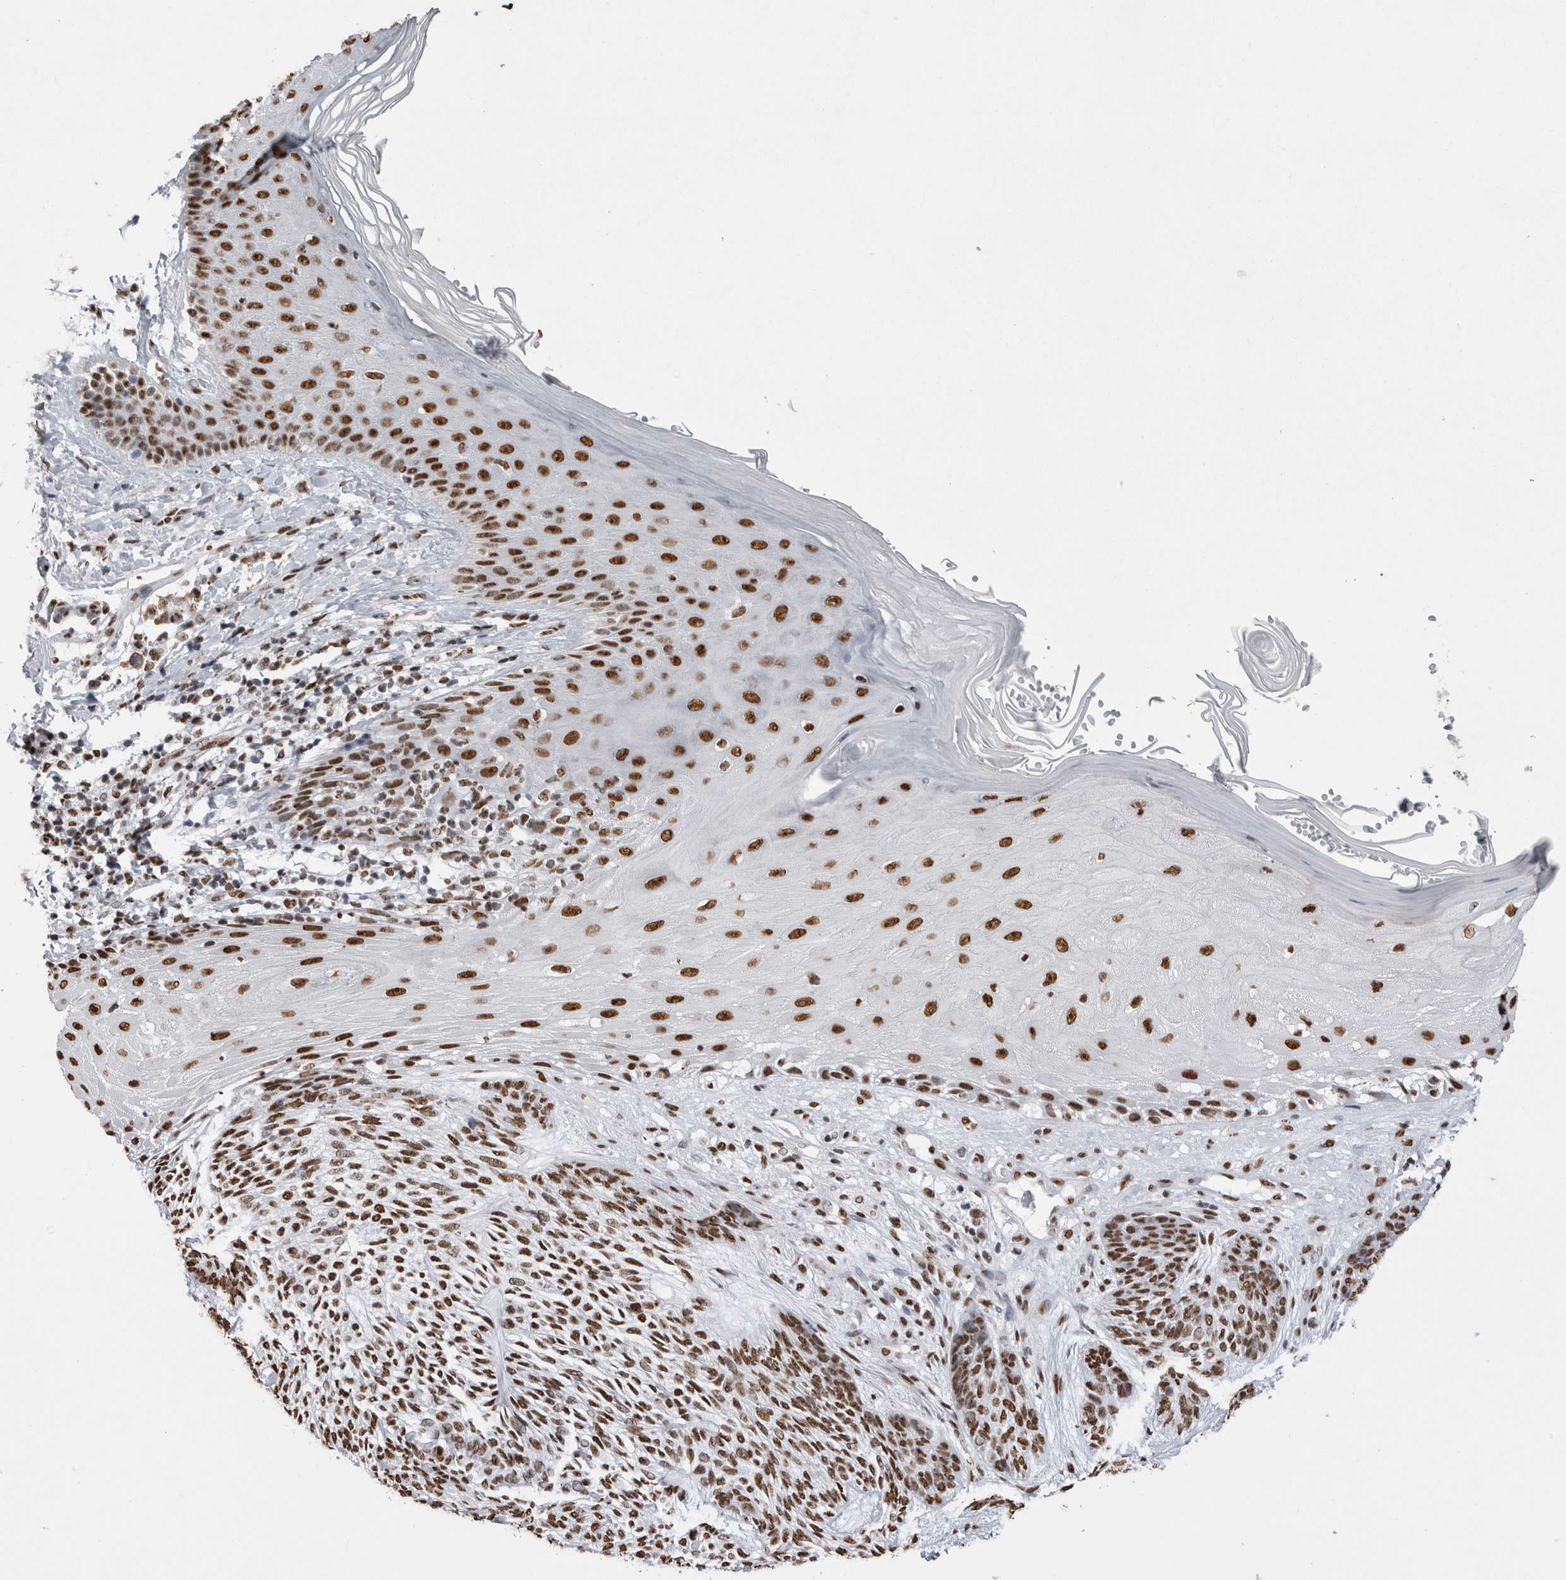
{"staining": {"intensity": "strong", "quantity": ">75%", "location": "nuclear"}, "tissue": "skin cancer", "cell_type": "Tumor cells", "image_type": "cancer", "snomed": [{"axis": "morphology", "description": "Basal cell carcinoma"}, {"axis": "topography", "description": "Skin"}], "caption": "Protein staining by IHC demonstrates strong nuclear staining in approximately >75% of tumor cells in skin basal cell carcinoma.", "gene": "ALPK3", "patient": {"sex": "male", "age": 55}}